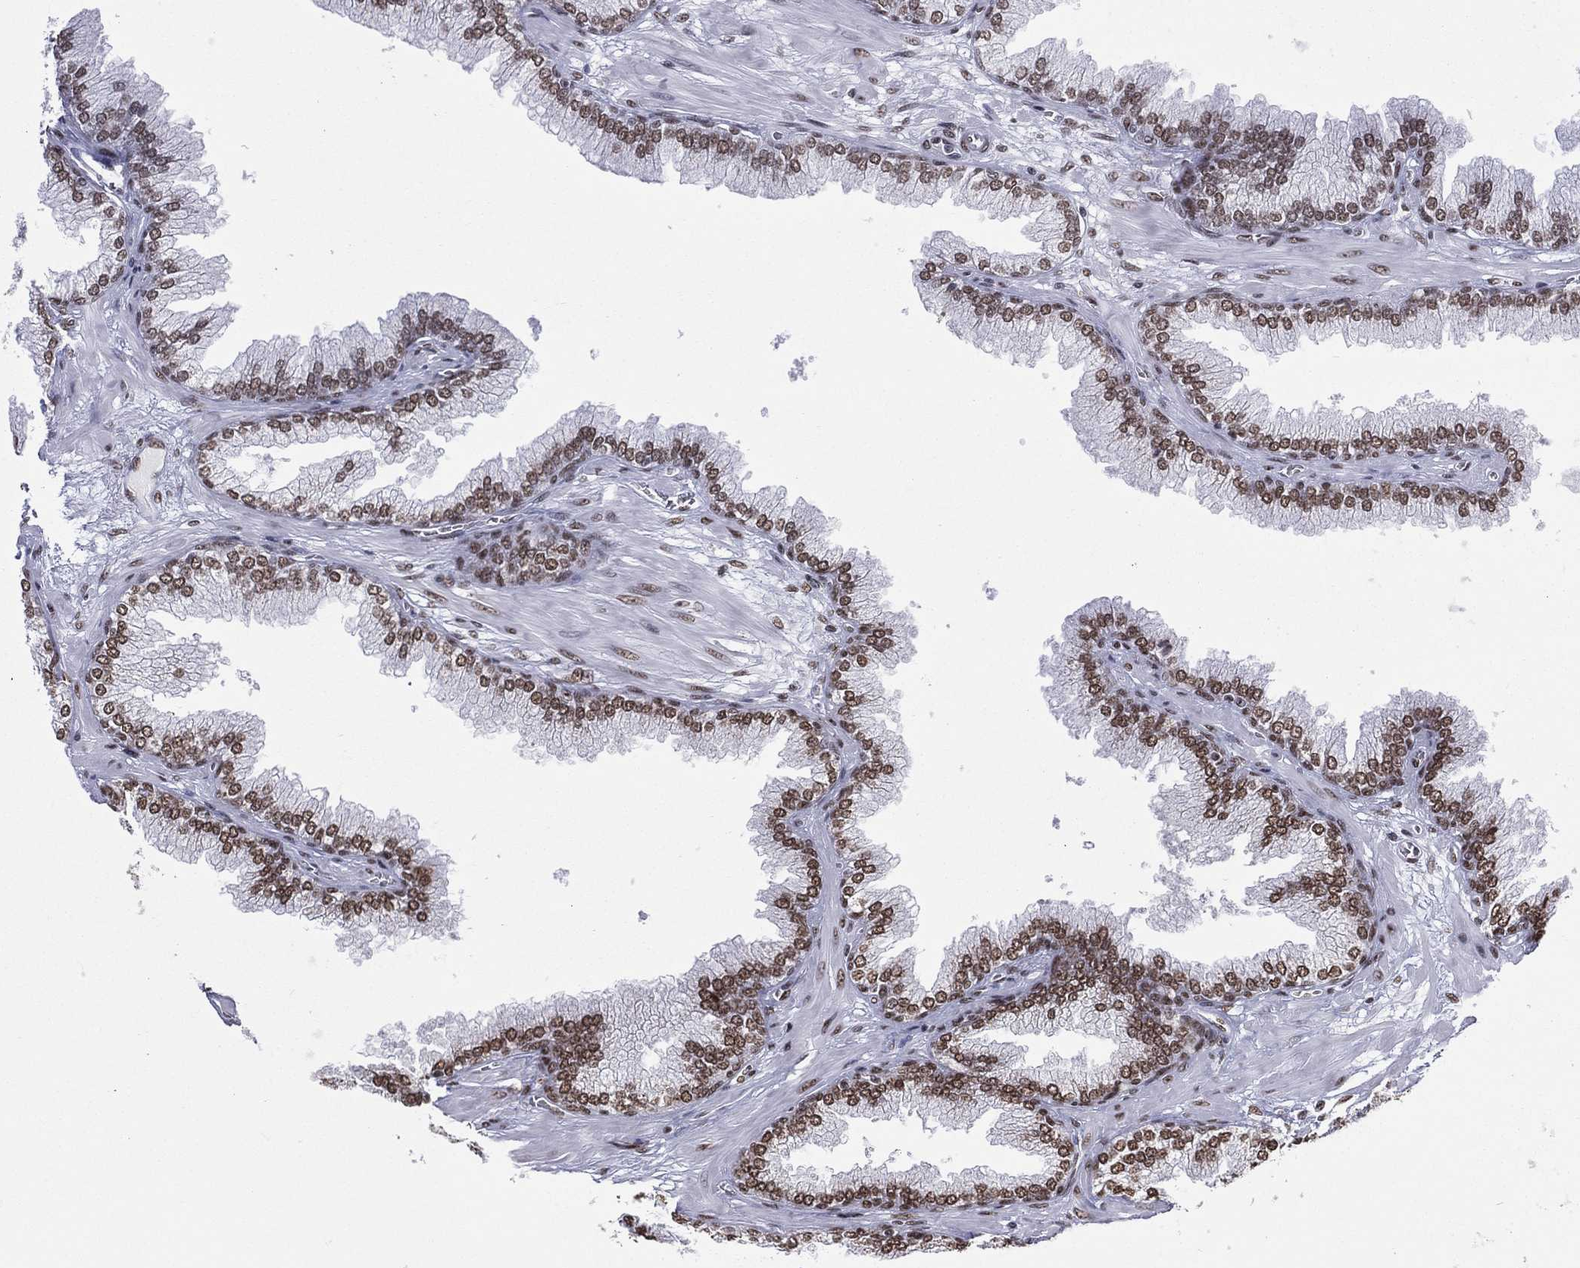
{"staining": {"intensity": "strong", "quantity": ">75%", "location": "nuclear"}, "tissue": "prostate cancer", "cell_type": "Tumor cells", "image_type": "cancer", "snomed": [{"axis": "morphology", "description": "Adenocarcinoma, Low grade"}, {"axis": "topography", "description": "Prostate"}], "caption": "This is an image of IHC staining of prostate low-grade adenocarcinoma, which shows strong positivity in the nuclear of tumor cells.", "gene": "ZNF7", "patient": {"sex": "male", "age": 69}}